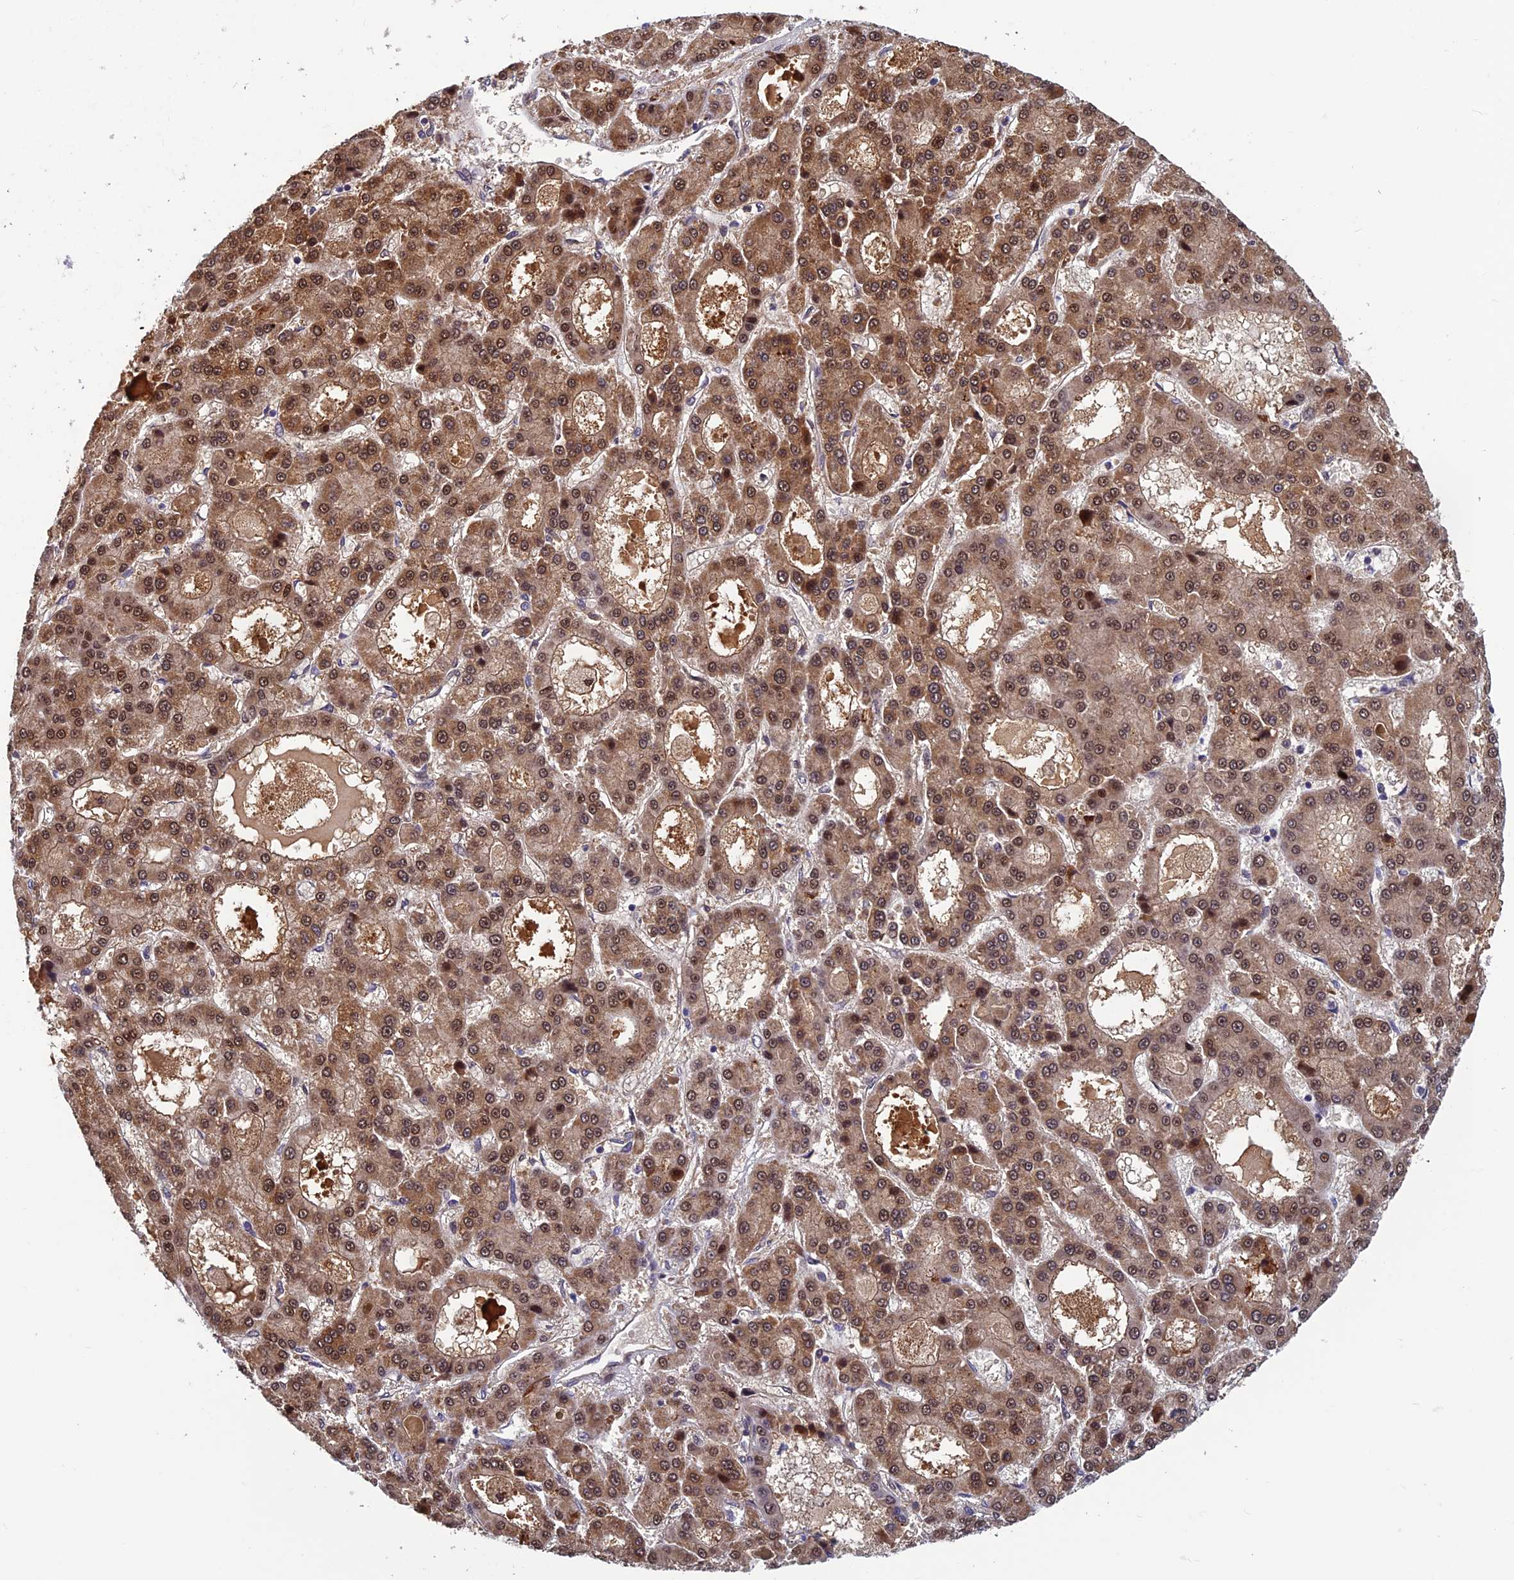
{"staining": {"intensity": "moderate", "quantity": ">75%", "location": "cytoplasmic/membranous,nuclear"}, "tissue": "liver cancer", "cell_type": "Tumor cells", "image_type": "cancer", "snomed": [{"axis": "morphology", "description": "Carcinoma, Hepatocellular, NOS"}, {"axis": "topography", "description": "Liver"}], "caption": "Protein analysis of liver hepatocellular carcinoma tissue displays moderate cytoplasmic/membranous and nuclear positivity in about >75% of tumor cells. The protein of interest is stained brown, and the nuclei are stained in blue (DAB (3,3'-diaminobenzidine) IHC with brightfield microscopy, high magnification).", "gene": "CCDC15", "patient": {"sex": "male", "age": 70}}